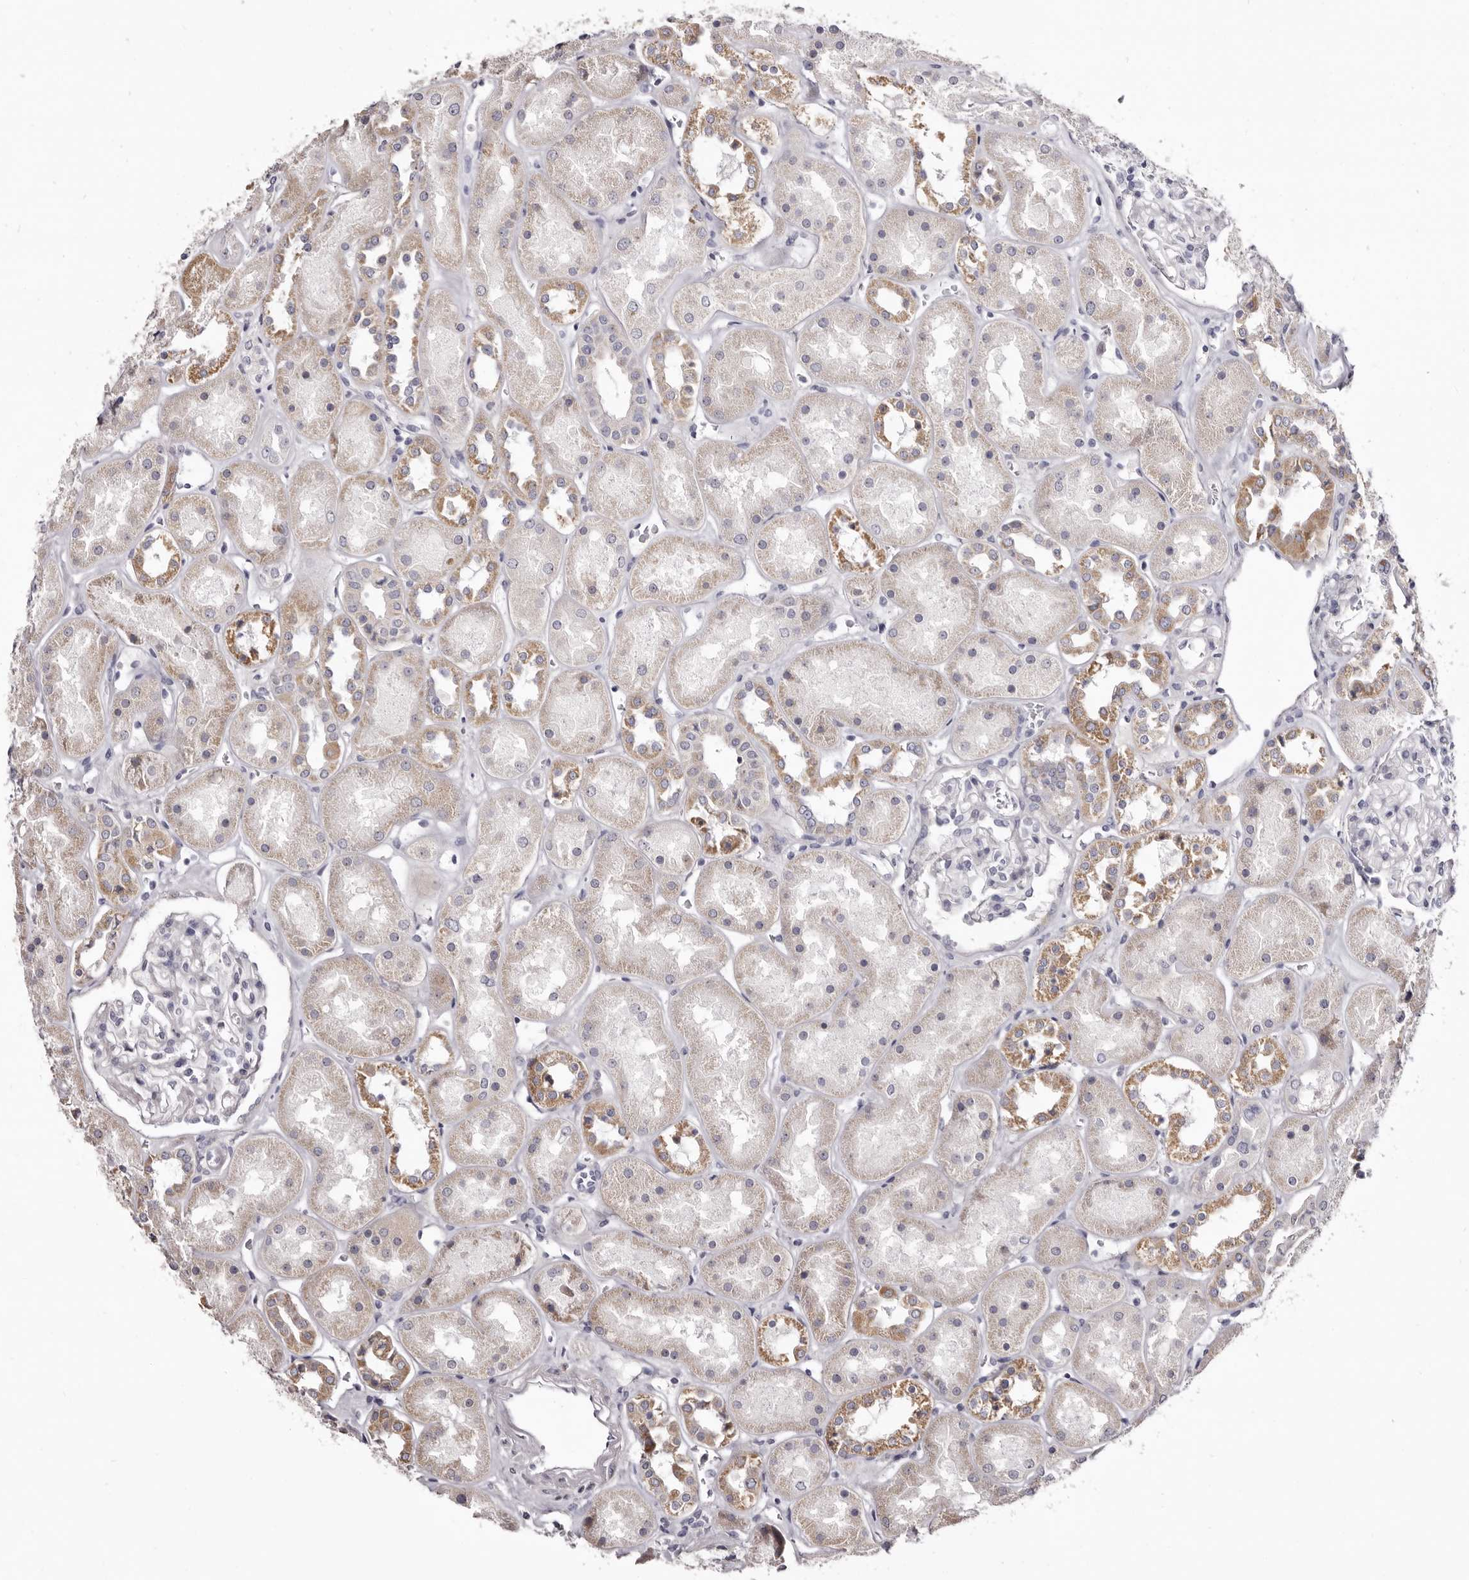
{"staining": {"intensity": "negative", "quantity": "none", "location": "none"}, "tissue": "kidney", "cell_type": "Cells in glomeruli", "image_type": "normal", "snomed": [{"axis": "morphology", "description": "Normal tissue, NOS"}, {"axis": "topography", "description": "Kidney"}], "caption": "Immunohistochemistry (IHC) of benign human kidney shows no expression in cells in glomeruli. (DAB (3,3'-diaminobenzidine) IHC with hematoxylin counter stain).", "gene": "CASQ1", "patient": {"sex": "male", "age": 70}}